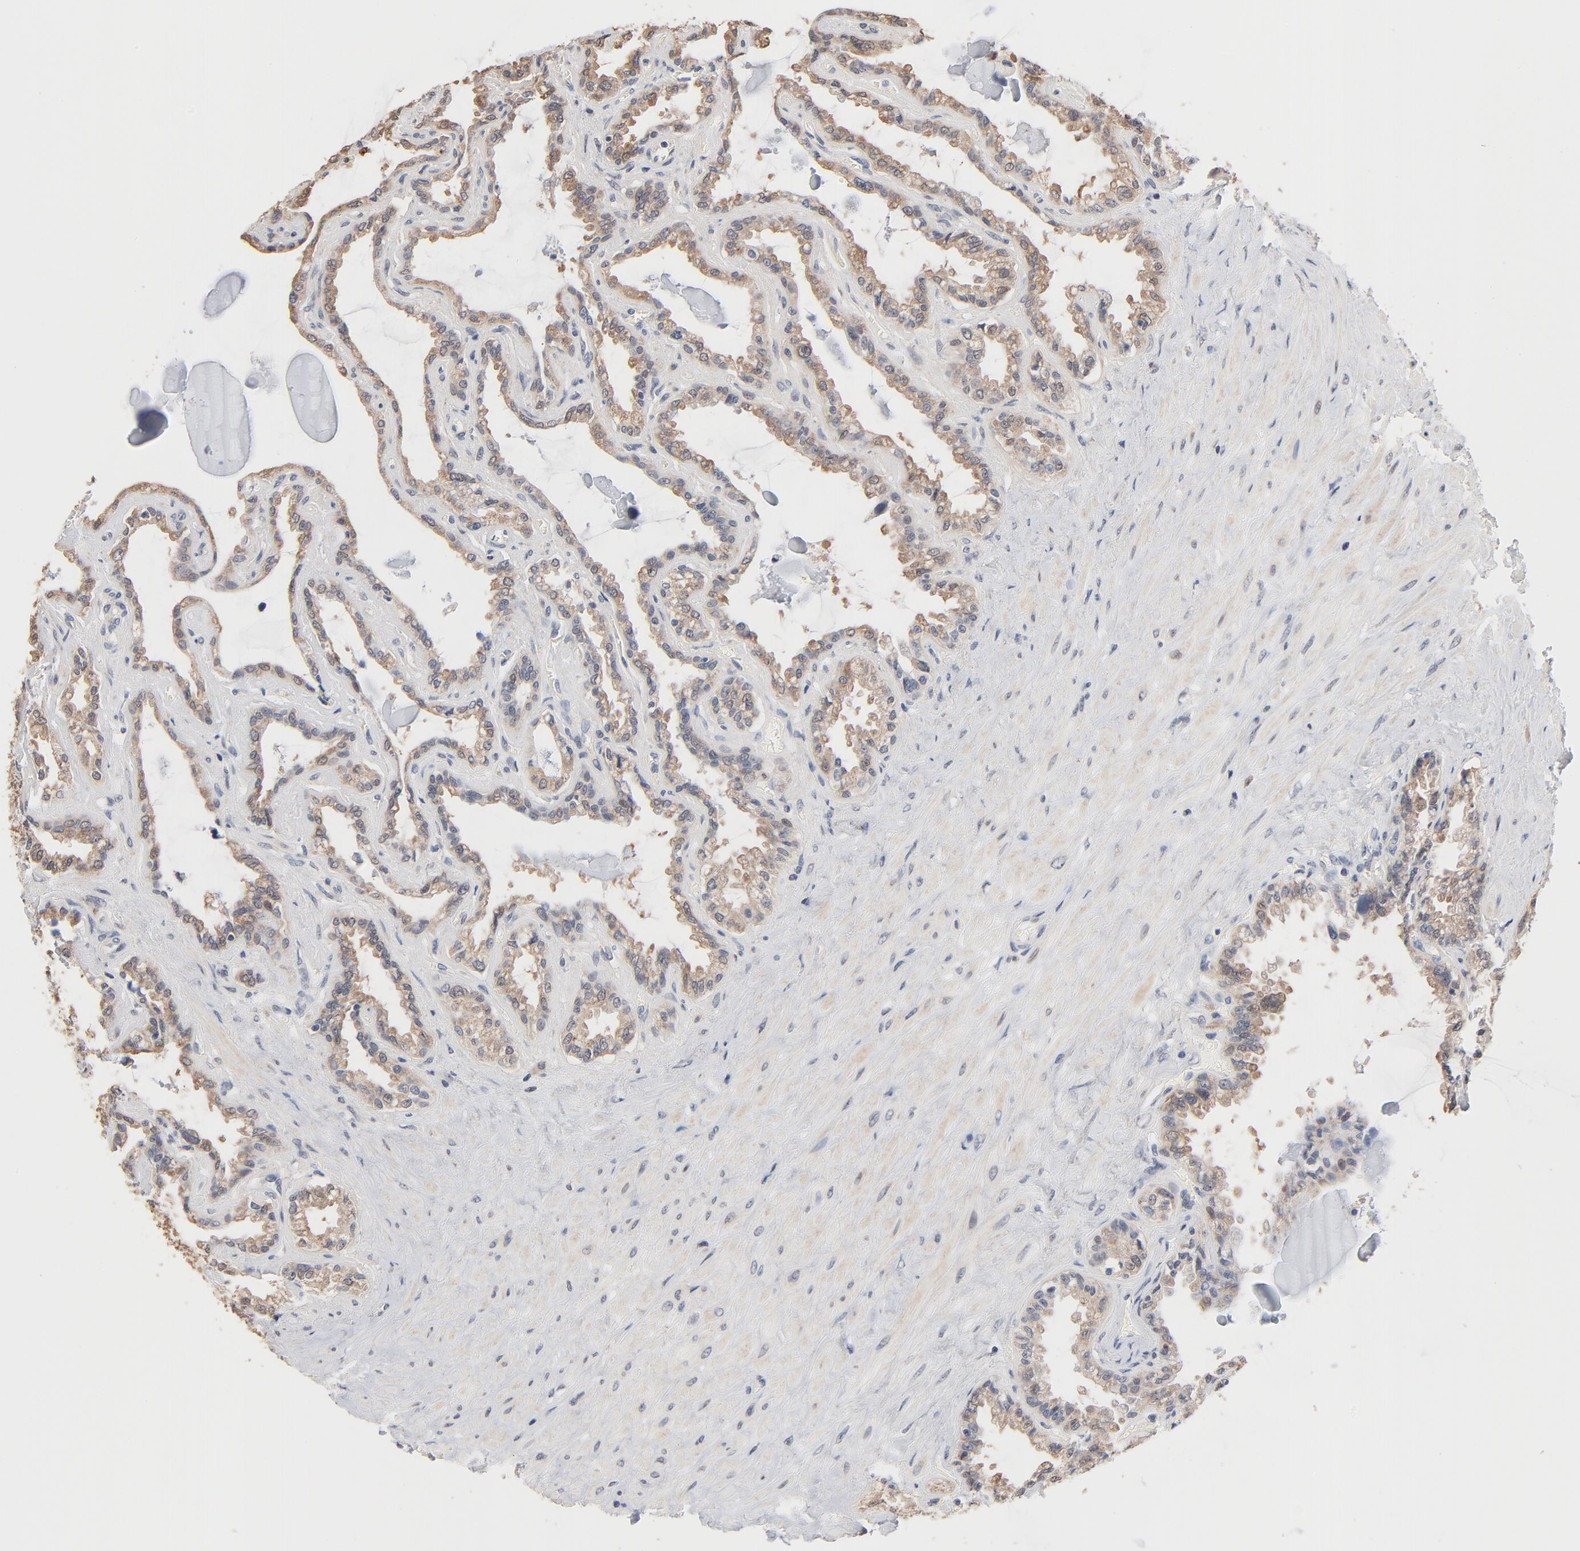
{"staining": {"intensity": "moderate", "quantity": ">75%", "location": "cytoplasmic/membranous"}, "tissue": "seminal vesicle", "cell_type": "Glandular cells", "image_type": "normal", "snomed": [{"axis": "morphology", "description": "Normal tissue, NOS"}, {"axis": "morphology", "description": "Inflammation, NOS"}, {"axis": "topography", "description": "Urinary bladder"}, {"axis": "topography", "description": "Prostate"}, {"axis": "topography", "description": "Seminal veicle"}], "caption": "A photomicrograph showing moderate cytoplasmic/membranous positivity in about >75% of glandular cells in normal seminal vesicle, as visualized by brown immunohistochemical staining.", "gene": "MSL2", "patient": {"sex": "male", "age": 82}}